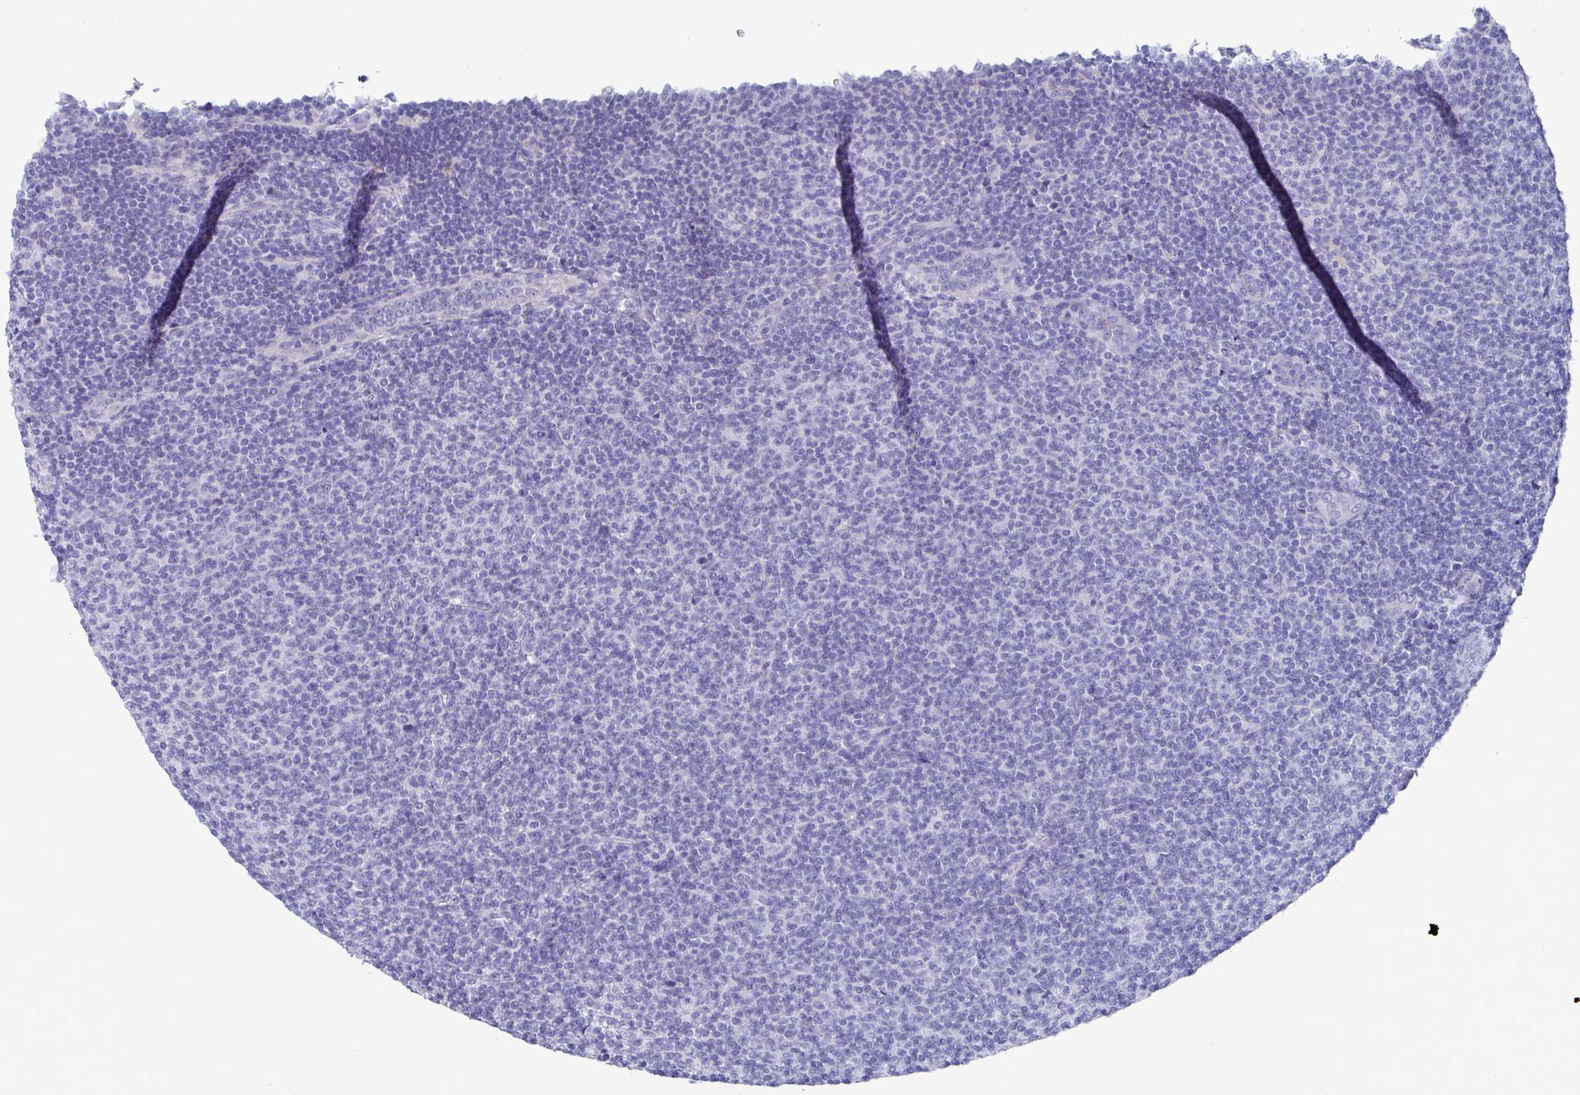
{"staining": {"intensity": "negative", "quantity": "none", "location": "none"}, "tissue": "lymphoma", "cell_type": "Tumor cells", "image_type": "cancer", "snomed": [{"axis": "morphology", "description": "Malignant lymphoma, non-Hodgkin's type, Low grade"}, {"axis": "topography", "description": "Lymph node"}], "caption": "Immunohistochemistry (IHC) image of low-grade malignant lymphoma, non-Hodgkin's type stained for a protein (brown), which reveals no staining in tumor cells.", "gene": "CLDN8", "patient": {"sex": "male", "age": 66}}